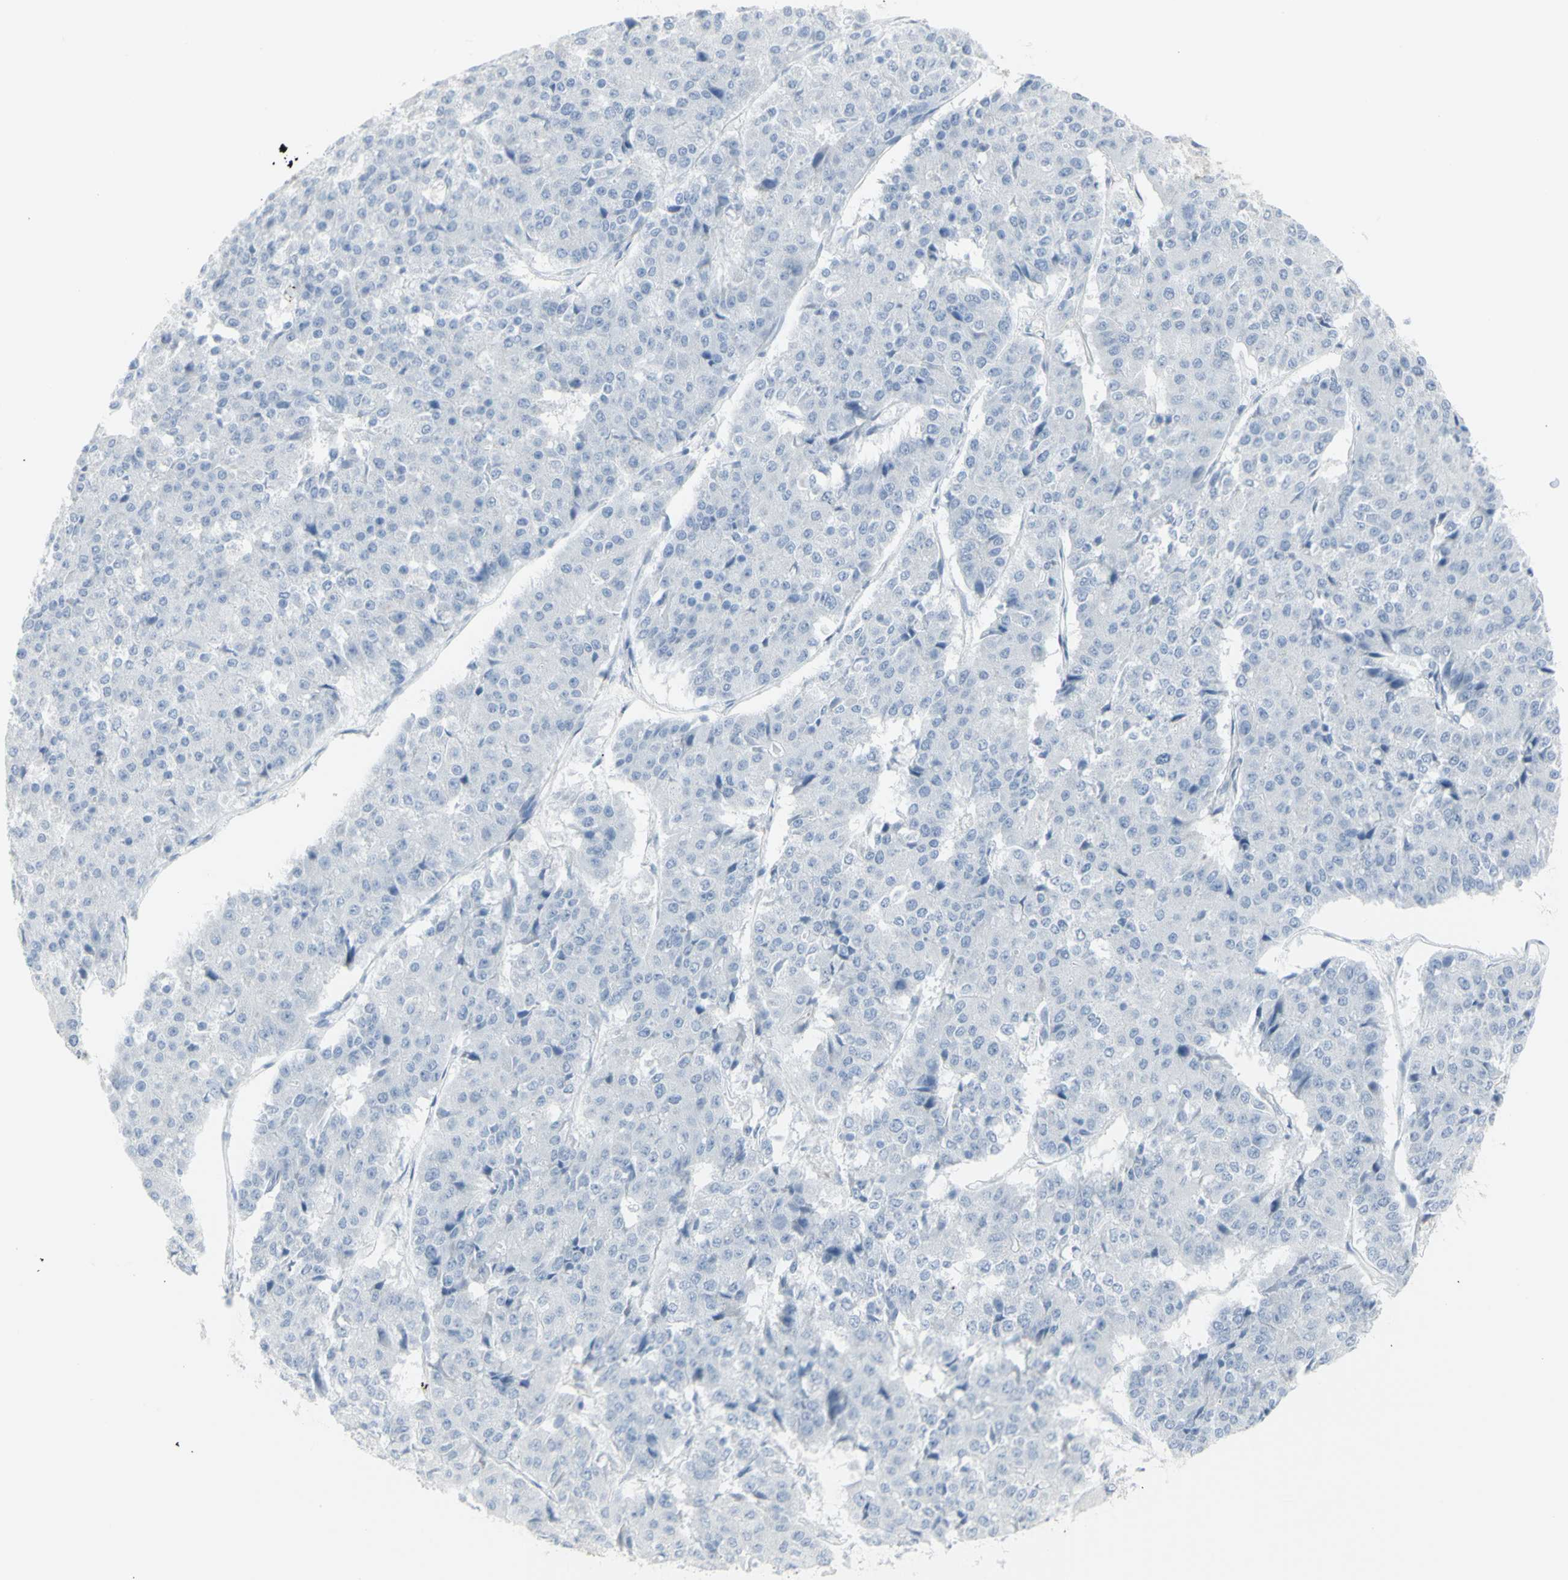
{"staining": {"intensity": "negative", "quantity": "none", "location": "none"}, "tissue": "pancreatic cancer", "cell_type": "Tumor cells", "image_type": "cancer", "snomed": [{"axis": "morphology", "description": "Adenocarcinoma, NOS"}, {"axis": "topography", "description": "Pancreas"}], "caption": "Immunohistochemical staining of human adenocarcinoma (pancreatic) exhibits no significant expression in tumor cells. (IHC, brightfield microscopy, high magnification).", "gene": "ENSG00000198211", "patient": {"sex": "male", "age": 50}}